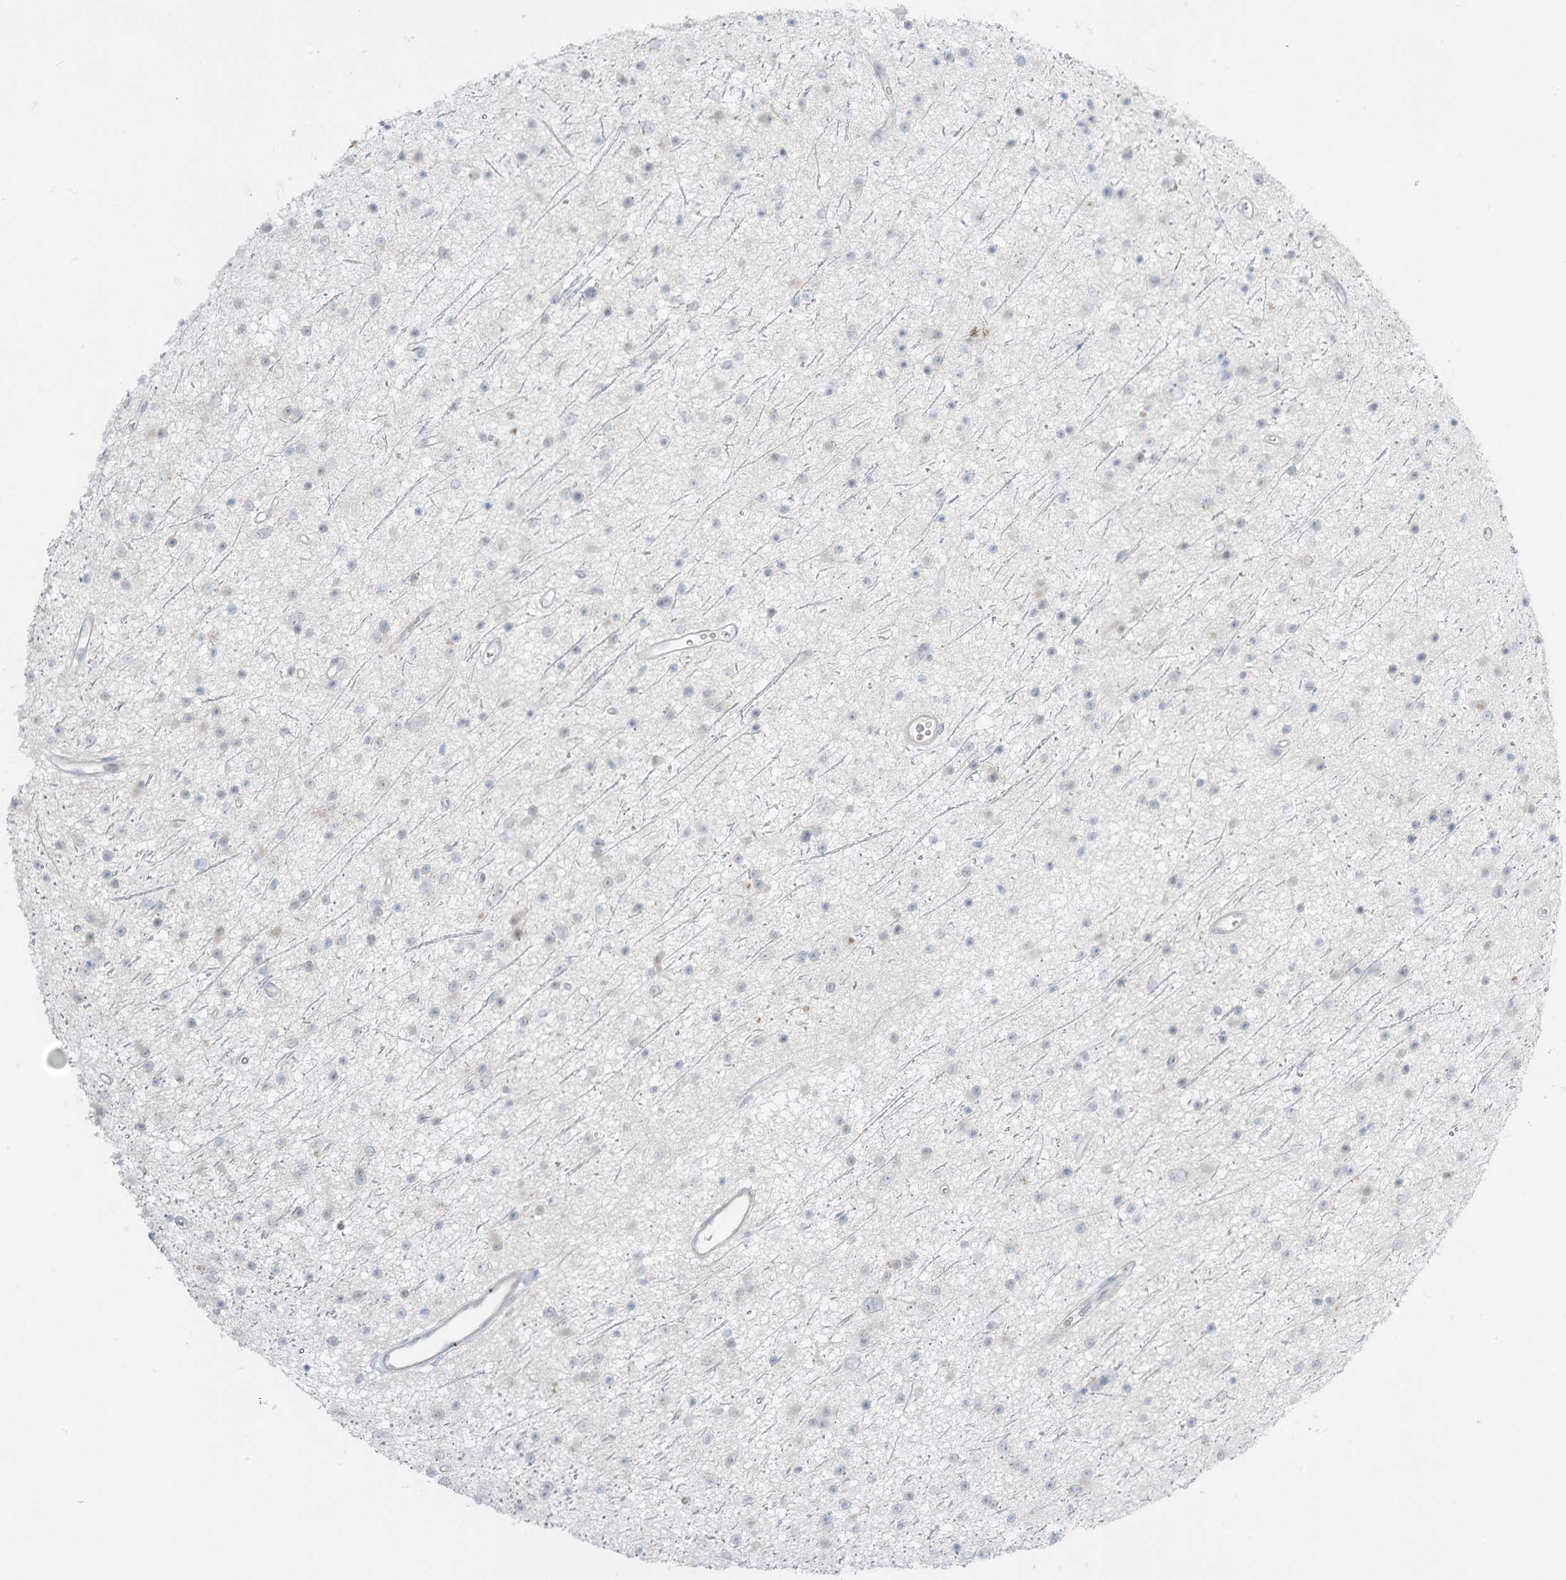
{"staining": {"intensity": "negative", "quantity": "none", "location": "none"}, "tissue": "glioma", "cell_type": "Tumor cells", "image_type": "cancer", "snomed": [{"axis": "morphology", "description": "Glioma, malignant, Low grade"}, {"axis": "topography", "description": "Cerebral cortex"}], "caption": "IHC photomicrograph of neoplastic tissue: human malignant glioma (low-grade) stained with DAB demonstrates no significant protein staining in tumor cells.", "gene": "ASPRV1", "patient": {"sex": "female", "age": 39}}